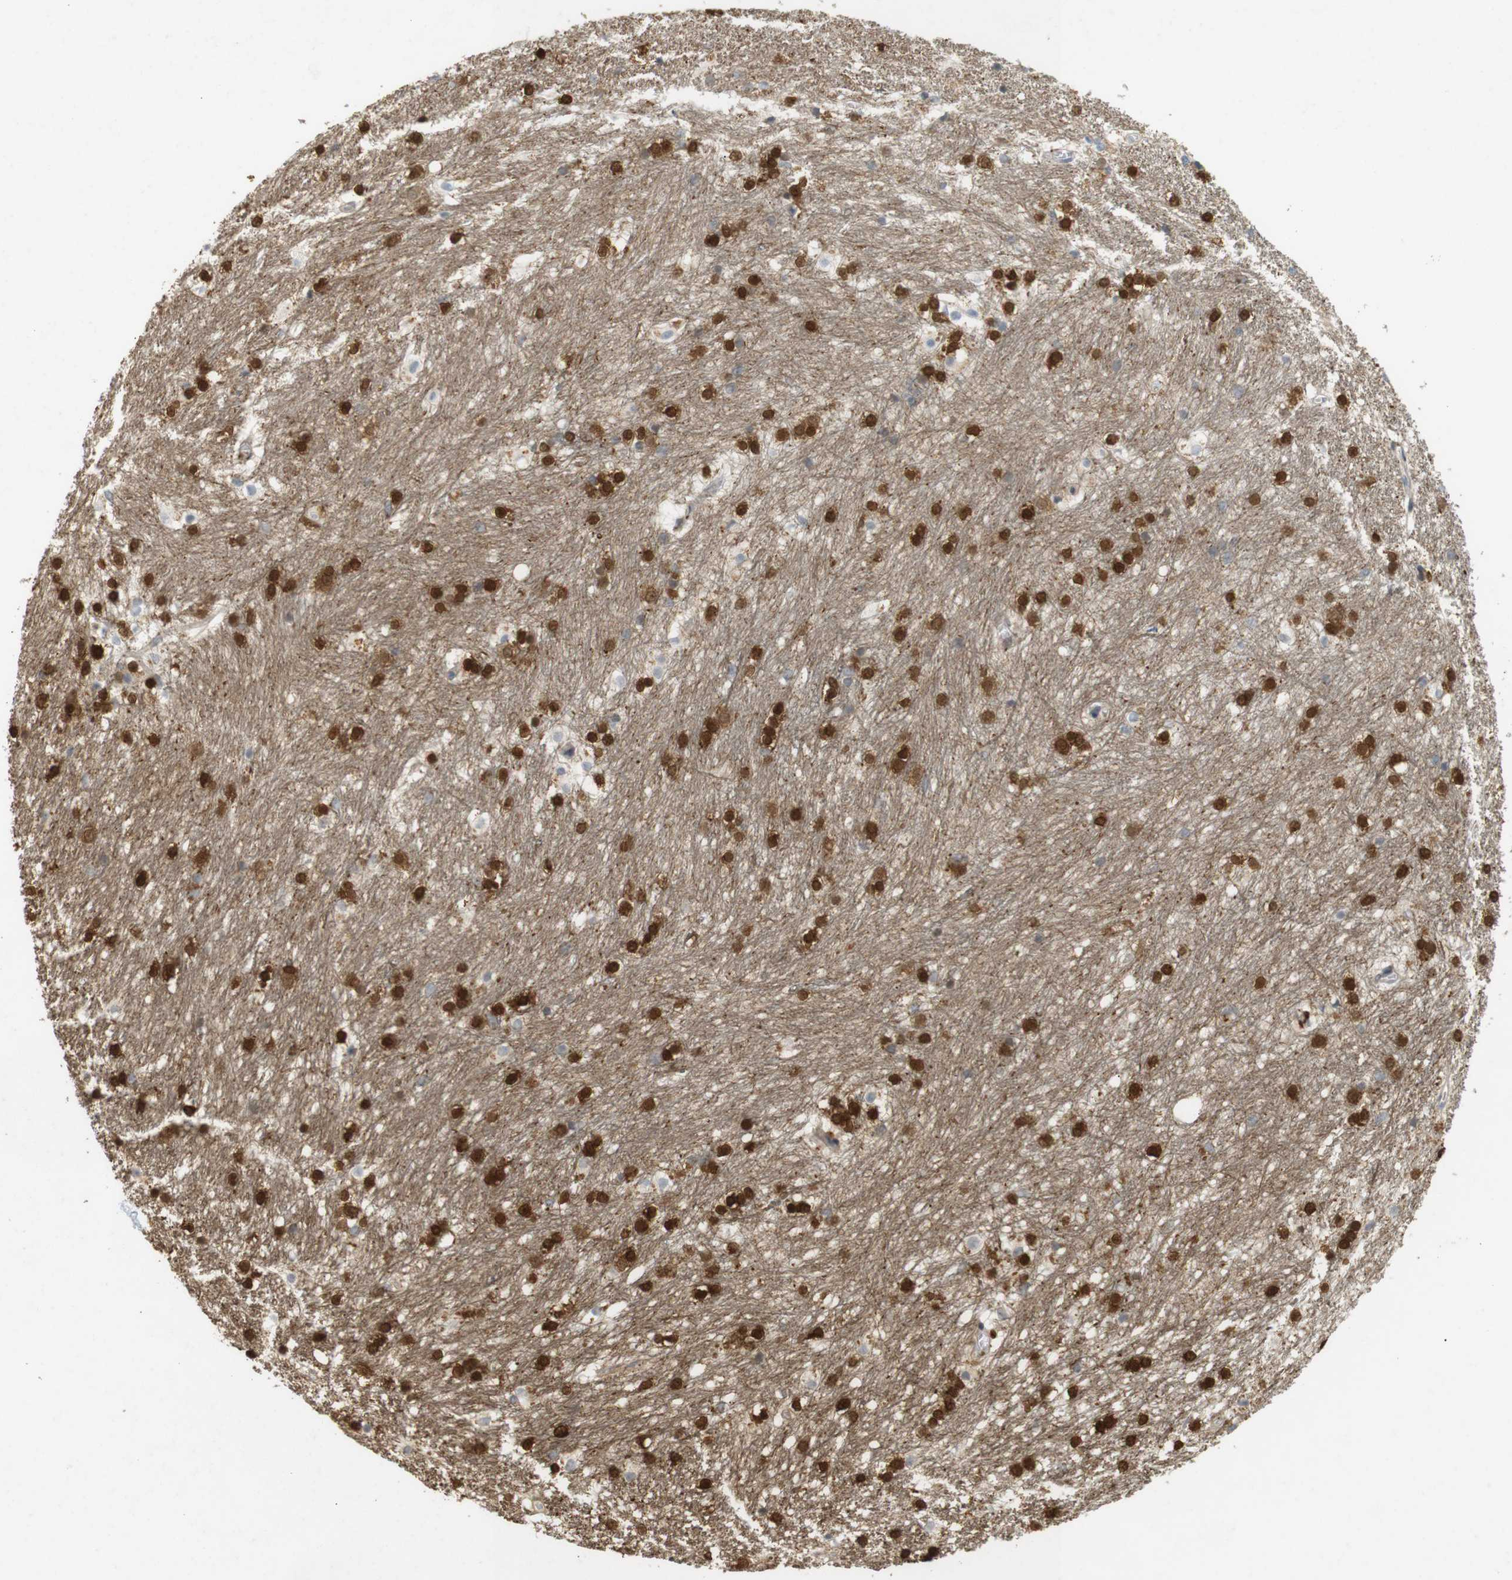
{"staining": {"intensity": "strong", "quantity": ">75%", "location": "cytoplasmic/membranous,nuclear"}, "tissue": "caudate", "cell_type": "Glial cells", "image_type": "normal", "snomed": [{"axis": "morphology", "description": "Normal tissue, NOS"}, {"axis": "topography", "description": "Lateral ventricle wall"}], "caption": "This is a micrograph of IHC staining of unremarkable caudate, which shows strong expression in the cytoplasmic/membranous,nuclear of glial cells.", "gene": "PPP1R14A", "patient": {"sex": "female", "age": 19}}